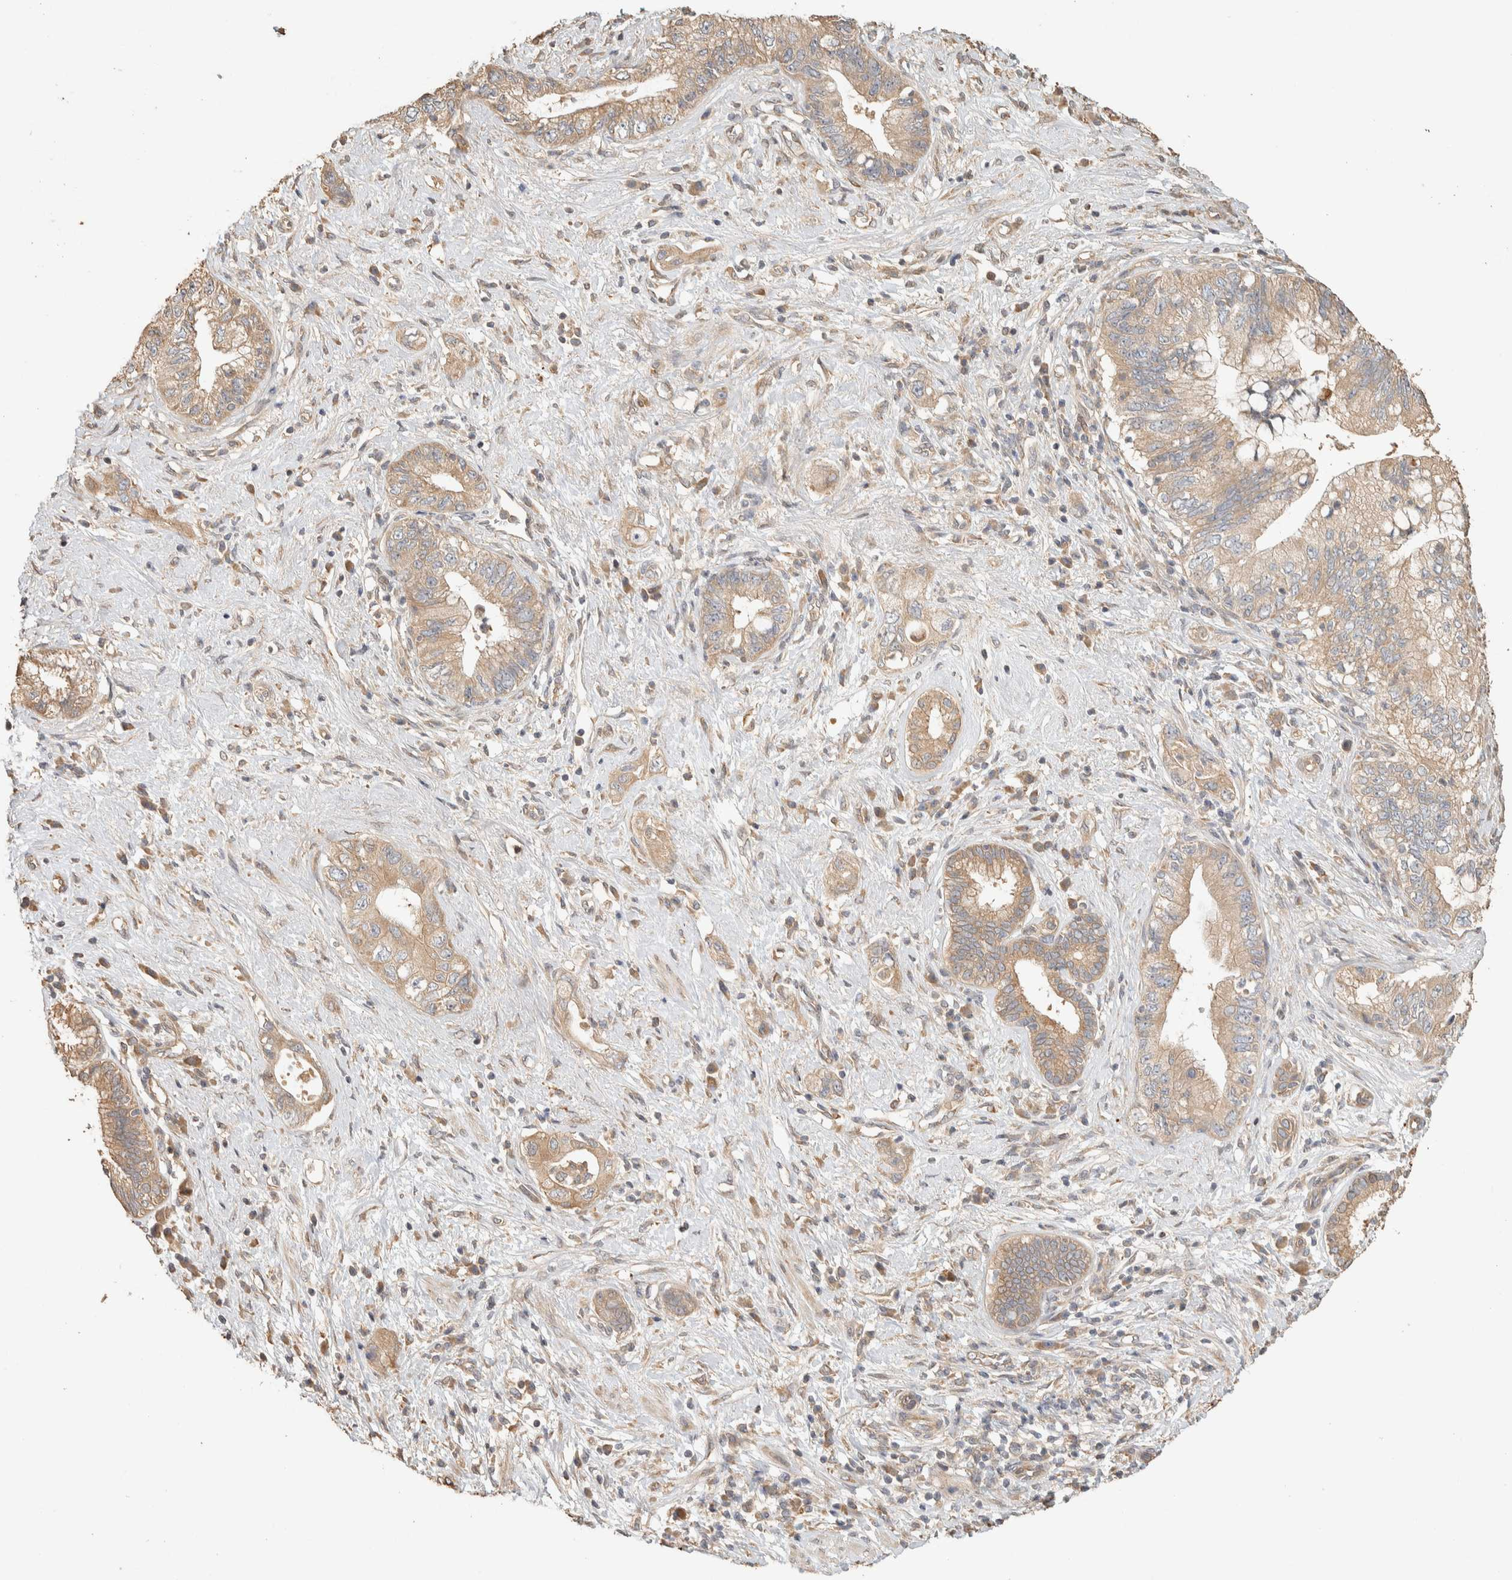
{"staining": {"intensity": "weak", "quantity": ">75%", "location": "cytoplasmic/membranous"}, "tissue": "pancreatic cancer", "cell_type": "Tumor cells", "image_type": "cancer", "snomed": [{"axis": "morphology", "description": "Adenocarcinoma, NOS"}, {"axis": "topography", "description": "Pancreas"}], "caption": "Weak cytoplasmic/membranous protein expression is identified in approximately >75% of tumor cells in pancreatic adenocarcinoma. (Stains: DAB (3,3'-diaminobenzidine) in brown, nuclei in blue, Microscopy: brightfield microscopy at high magnification).", "gene": "EXOC7", "patient": {"sex": "female", "age": 73}}